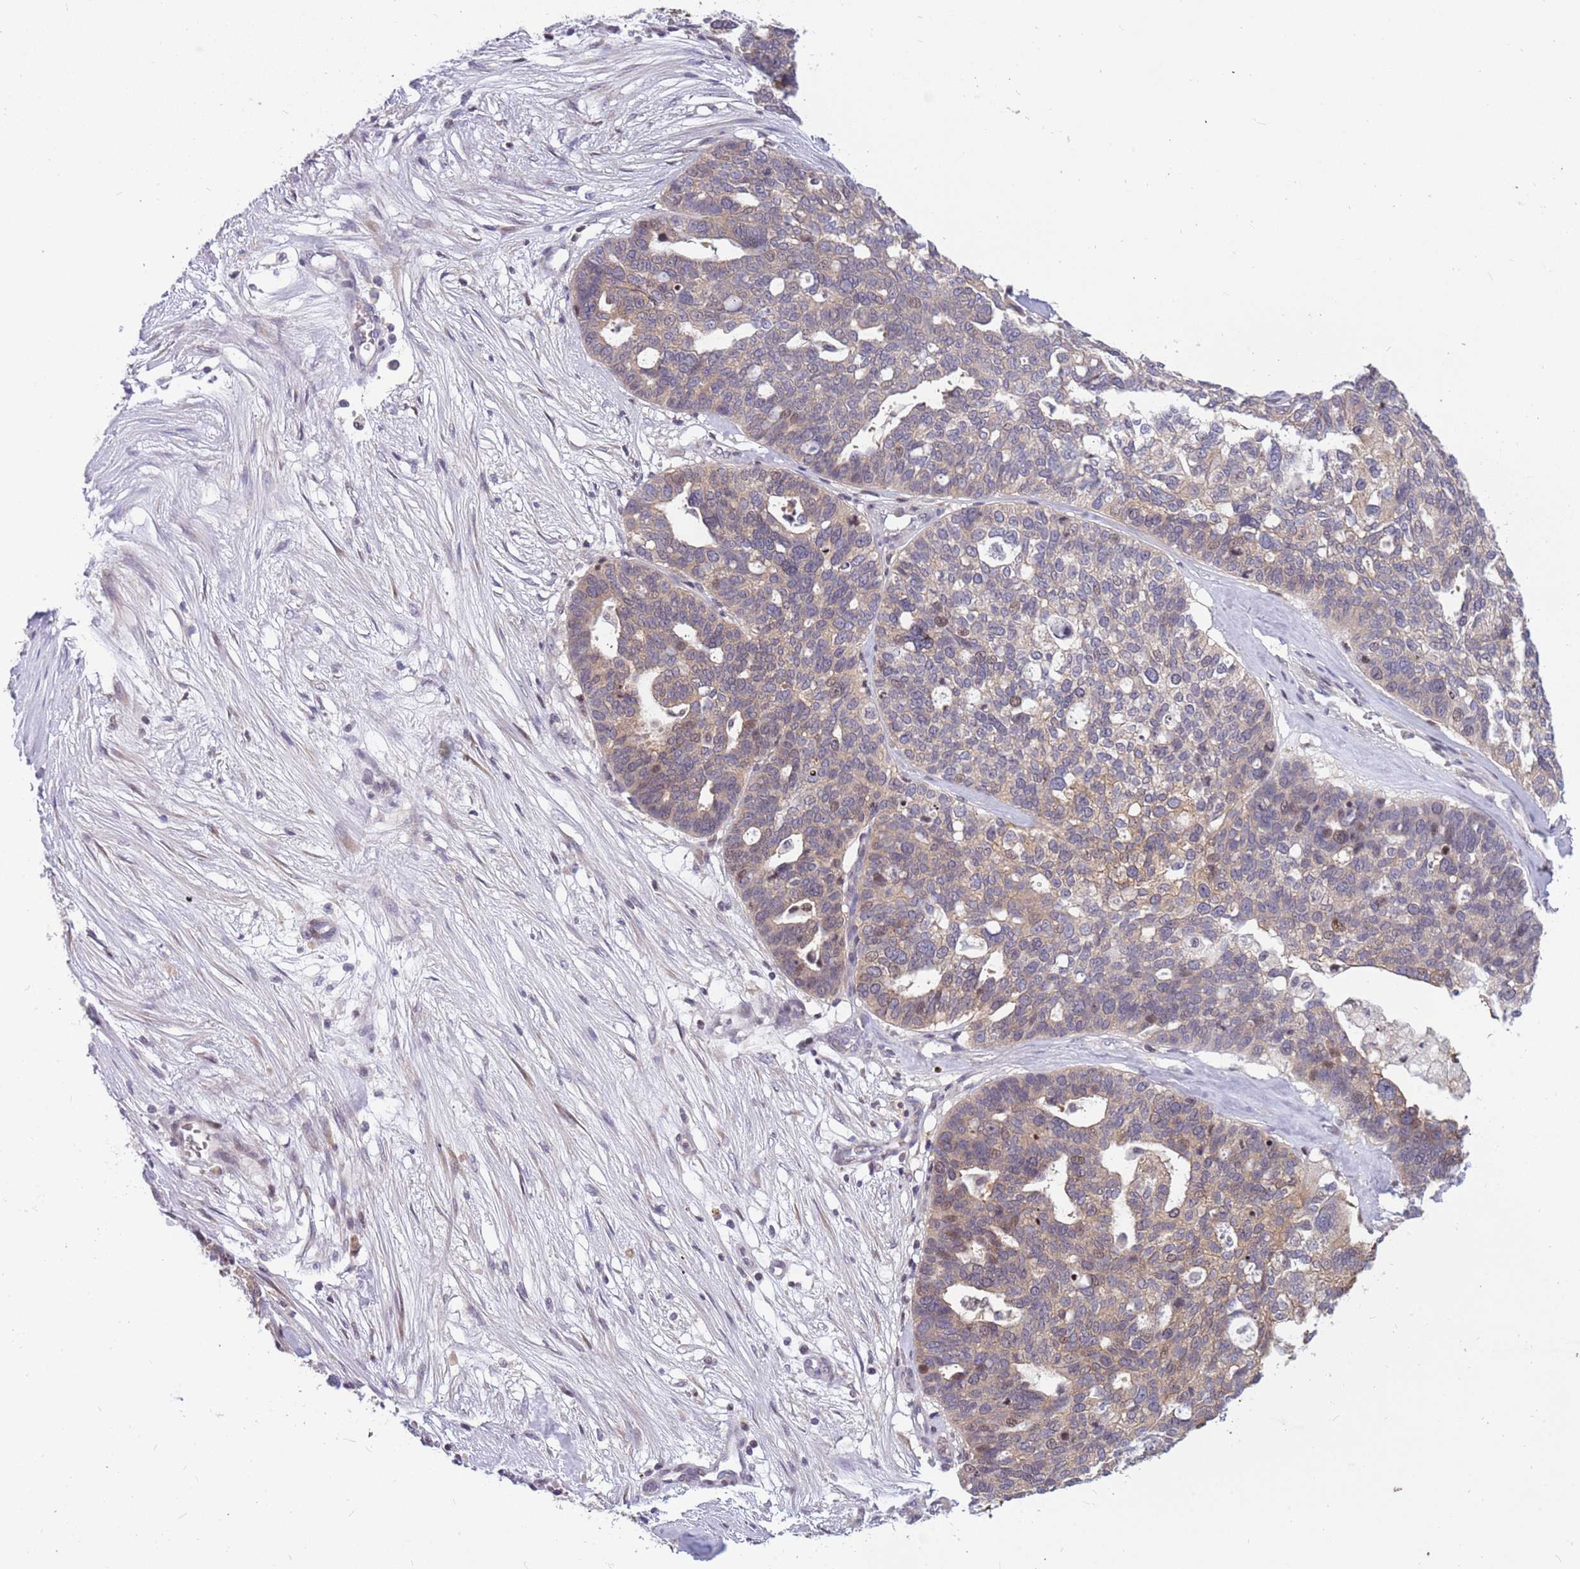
{"staining": {"intensity": "weak", "quantity": "25%-75%", "location": "cytoplasmic/membranous"}, "tissue": "ovarian cancer", "cell_type": "Tumor cells", "image_type": "cancer", "snomed": [{"axis": "morphology", "description": "Cystadenocarcinoma, serous, NOS"}, {"axis": "topography", "description": "Ovary"}], "caption": "Weak cytoplasmic/membranous protein positivity is appreciated in about 25%-75% of tumor cells in ovarian cancer. (IHC, brightfield microscopy, high magnification).", "gene": "ARHGEF5", "patient": {"sex": "female", "age": 59}}